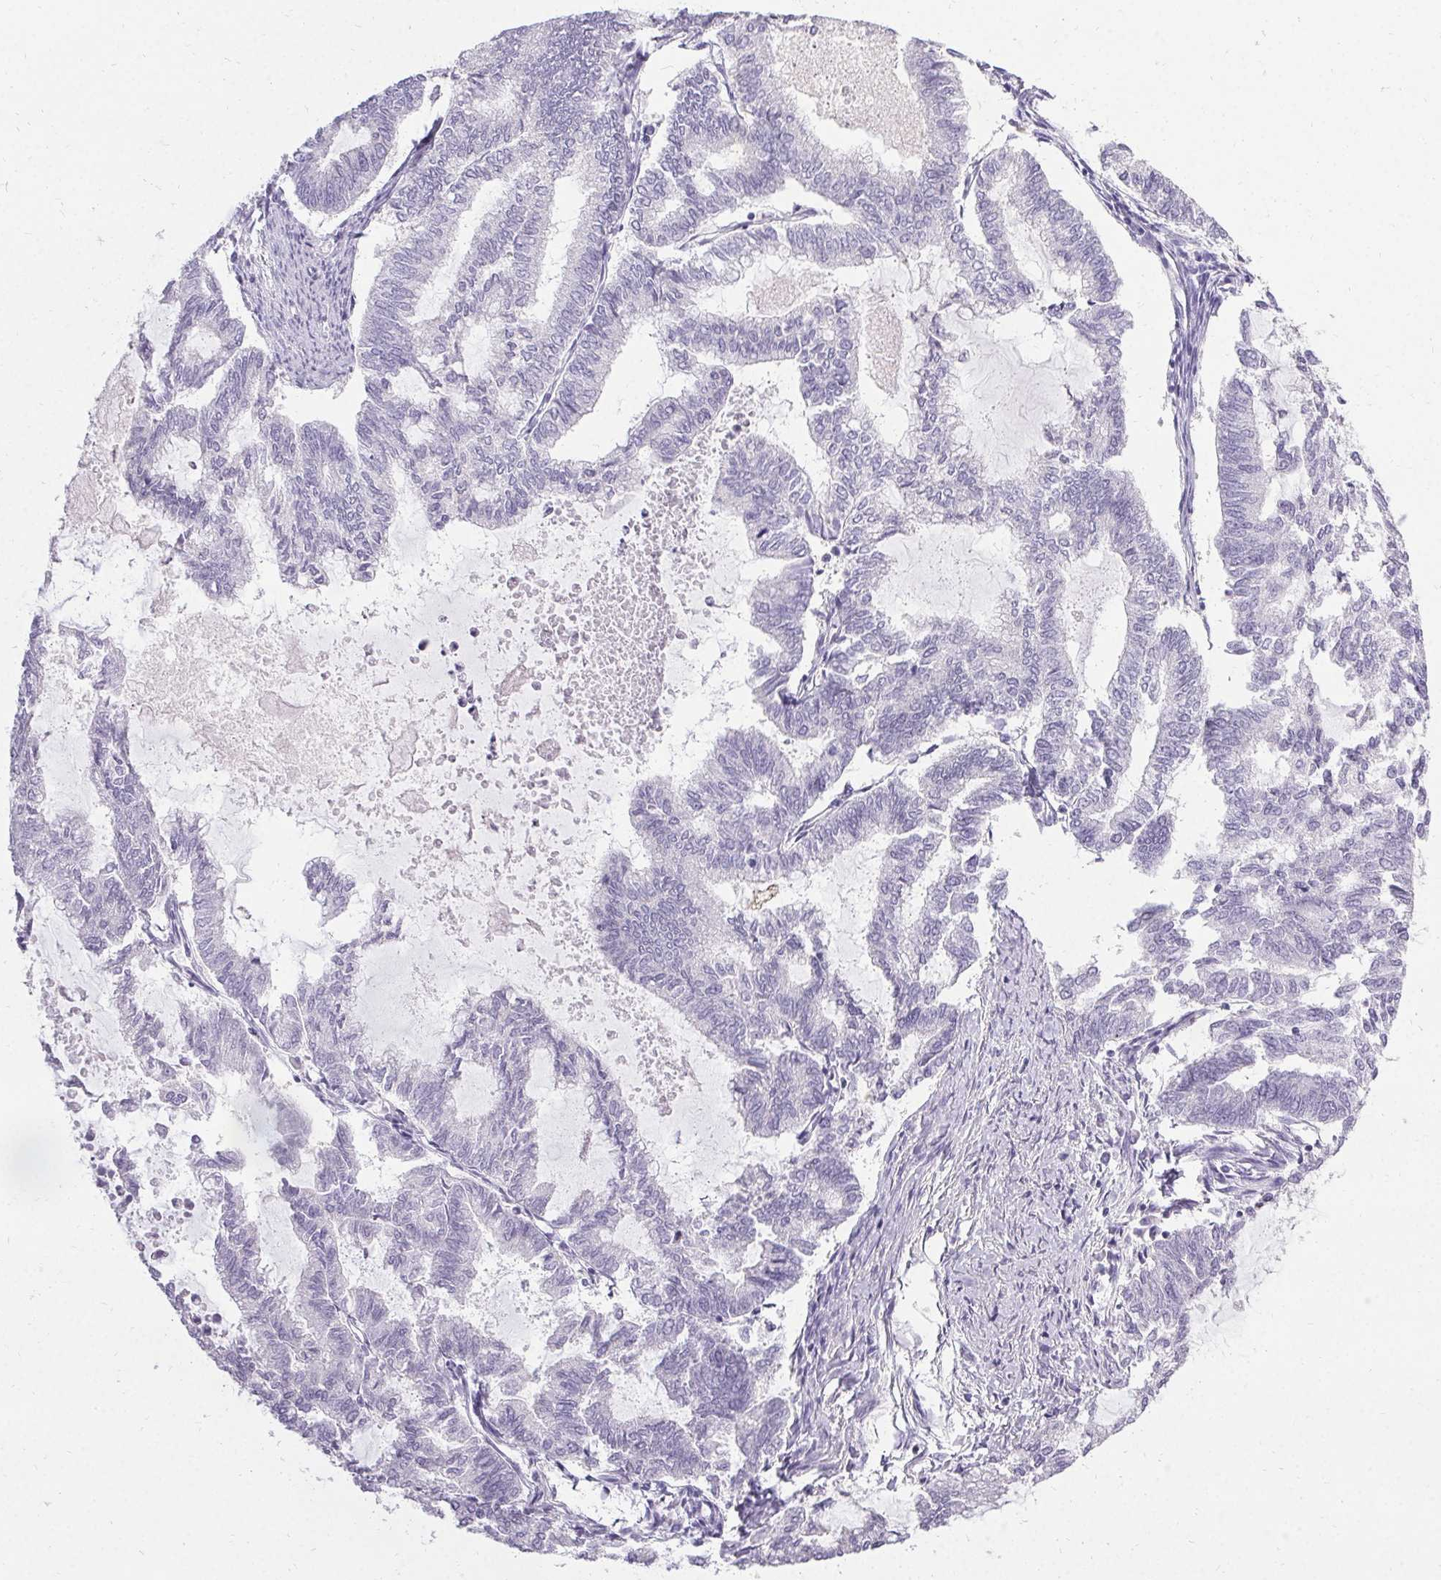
{"staining": {"intensity": "negative", "quantity": "none", "location": "none"}, "tissue": "endometrial cancer", "cell_type": "Tumor cells", "image_type": "cancer", "snomed": [{"axis": "morphology", "description": "Adenocarcinoma, NOS"}, {"axis": "topography", "description": "Endometrium"}], "caption": "Adenocarcinoma (endometrial) stained for a protein using immunohistochemistry exhibits no expression tumor cells.", "gene": "PMEL", "patient": {"sex": "female", "age": 79}}